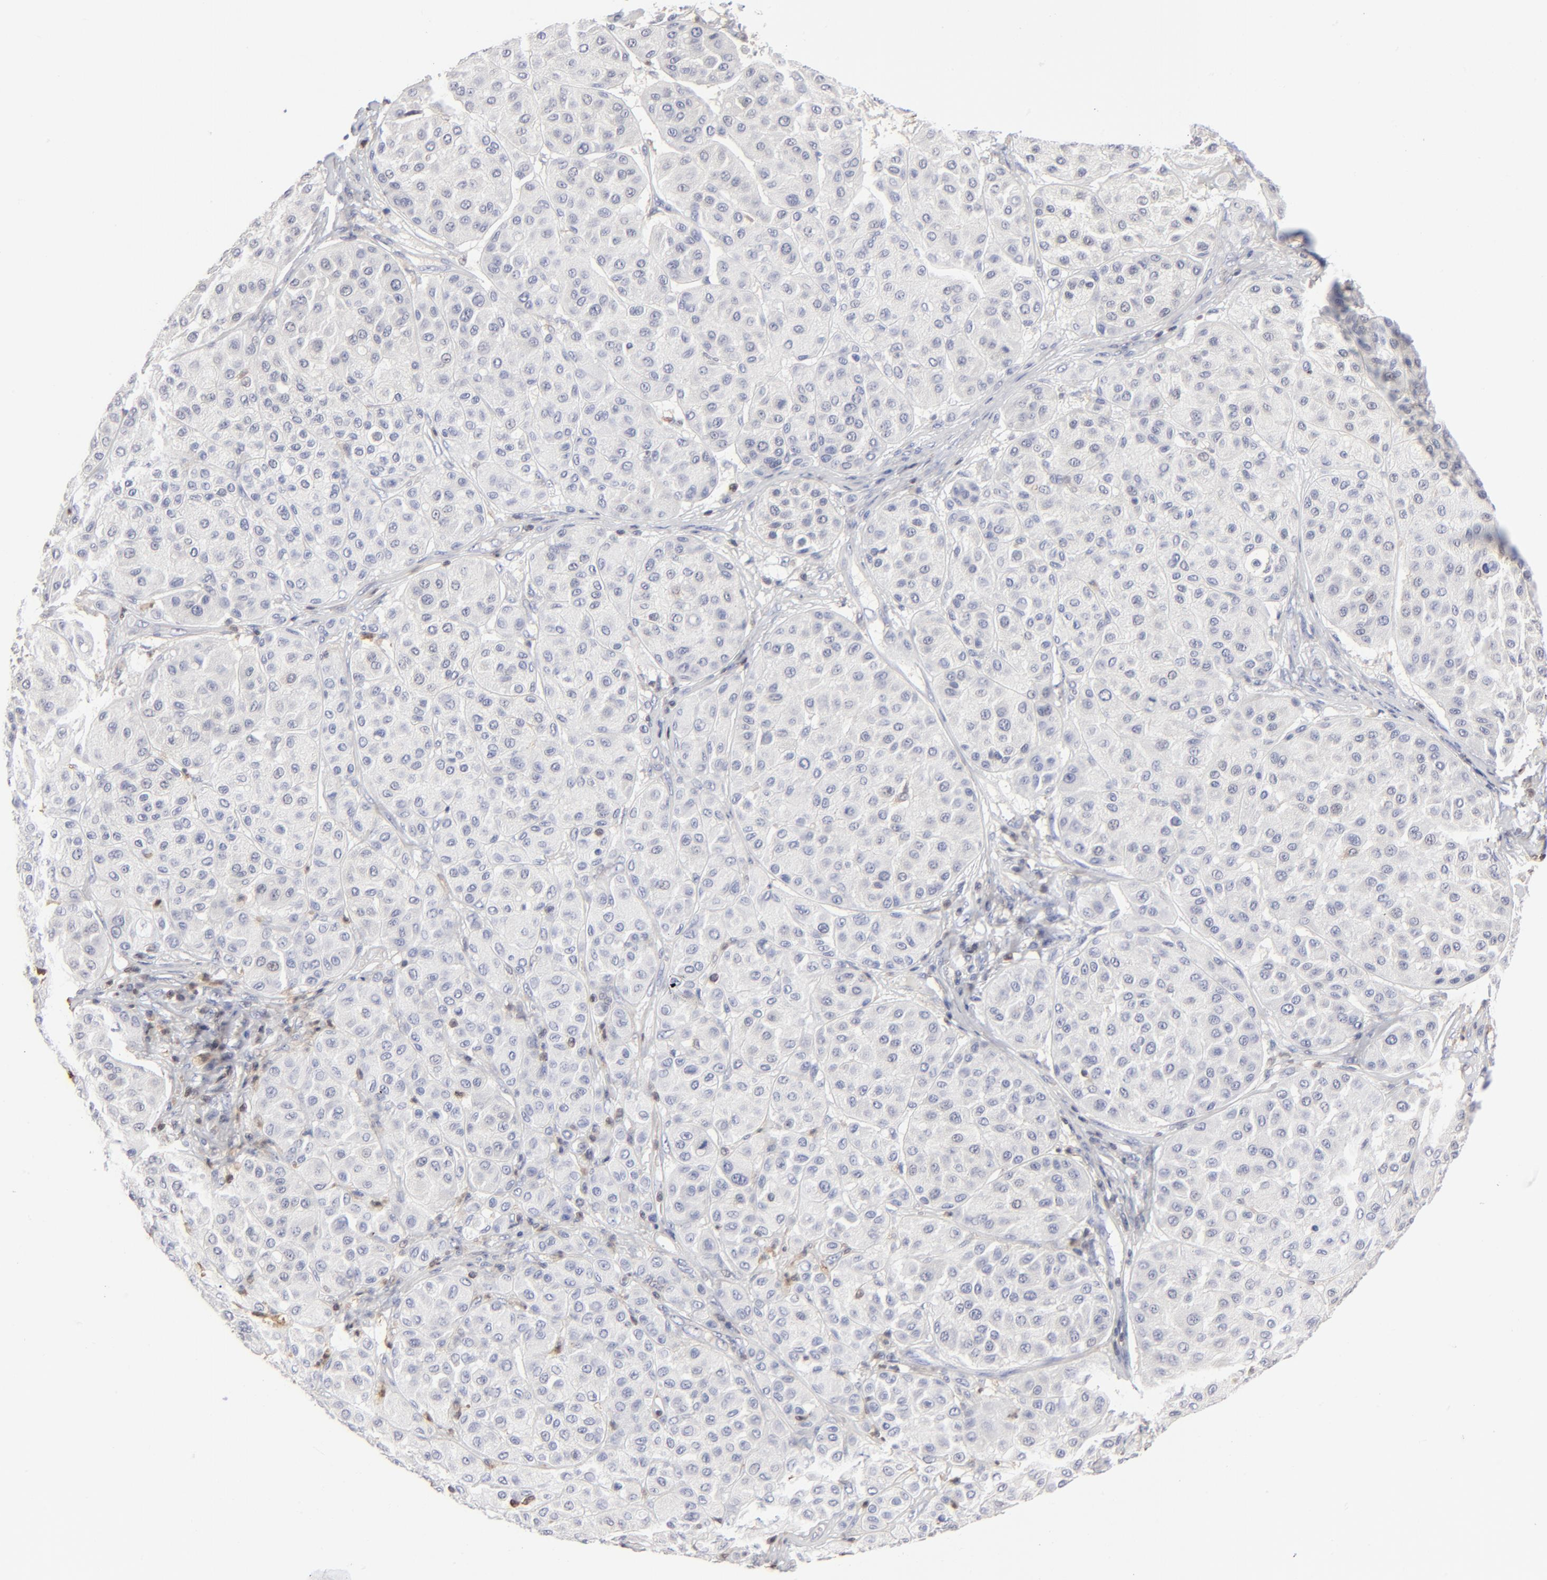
{"staining": {"intensity": "negative", "quantity": "none", "location": "none"}, "tissue": "melanoma", "cell_type": "Tumor cells", "image_type": "cancer", "snomed": [{"axis": "morphology", "description": "Normal tissue, NOS"}, {"axis": "morphology", "description": "Malignant melanoma, Metastatic site"}, {"axis": "topography", "description": "Skin"}], "caption": "Tumor cells are negative for brown protein staining in melanoma.", "gene": "TBXT", "patient": {"sex": "male", "age": 41}}